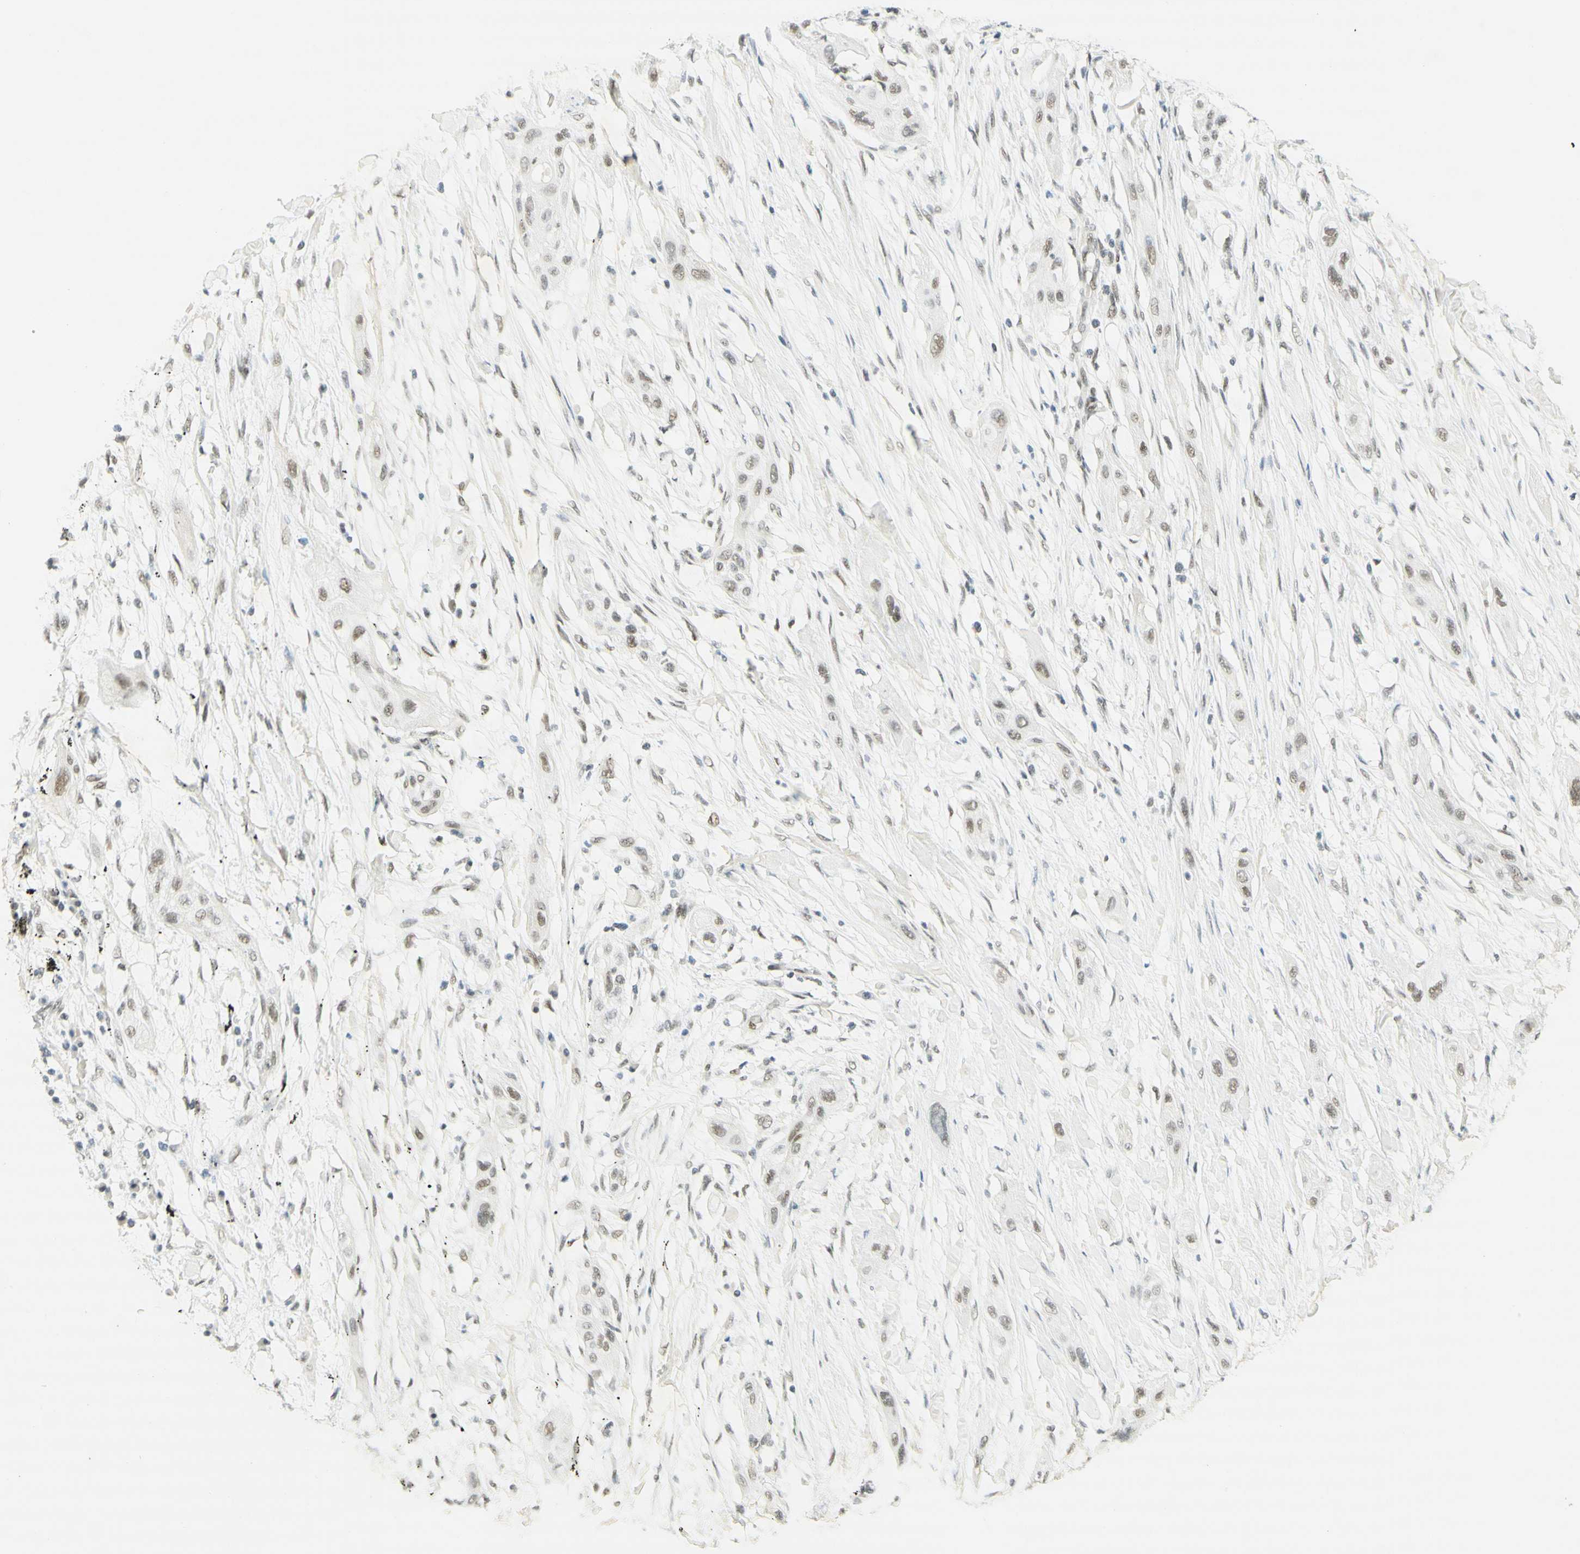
{"staining": {"intensity": "weak", "quantity": ">75%", "location": "nuclear"}, "tissue": "lung cancer", "cell_type": "Tumor cells", "image_type": "cancer", "snomed": [{"axis": "morphology", "description": "Squamous cell carcinoma, NOS"}, {"axis": "topography", "description": "Lung"}], "caption": "A low amount of weak nuclear staining is seen in approximately >75% of tumor cells in lung cancer (squamous cell carcinoma) tissue.", "gene": "PMS2", "patient": {"sex": "female", "age": 47}}